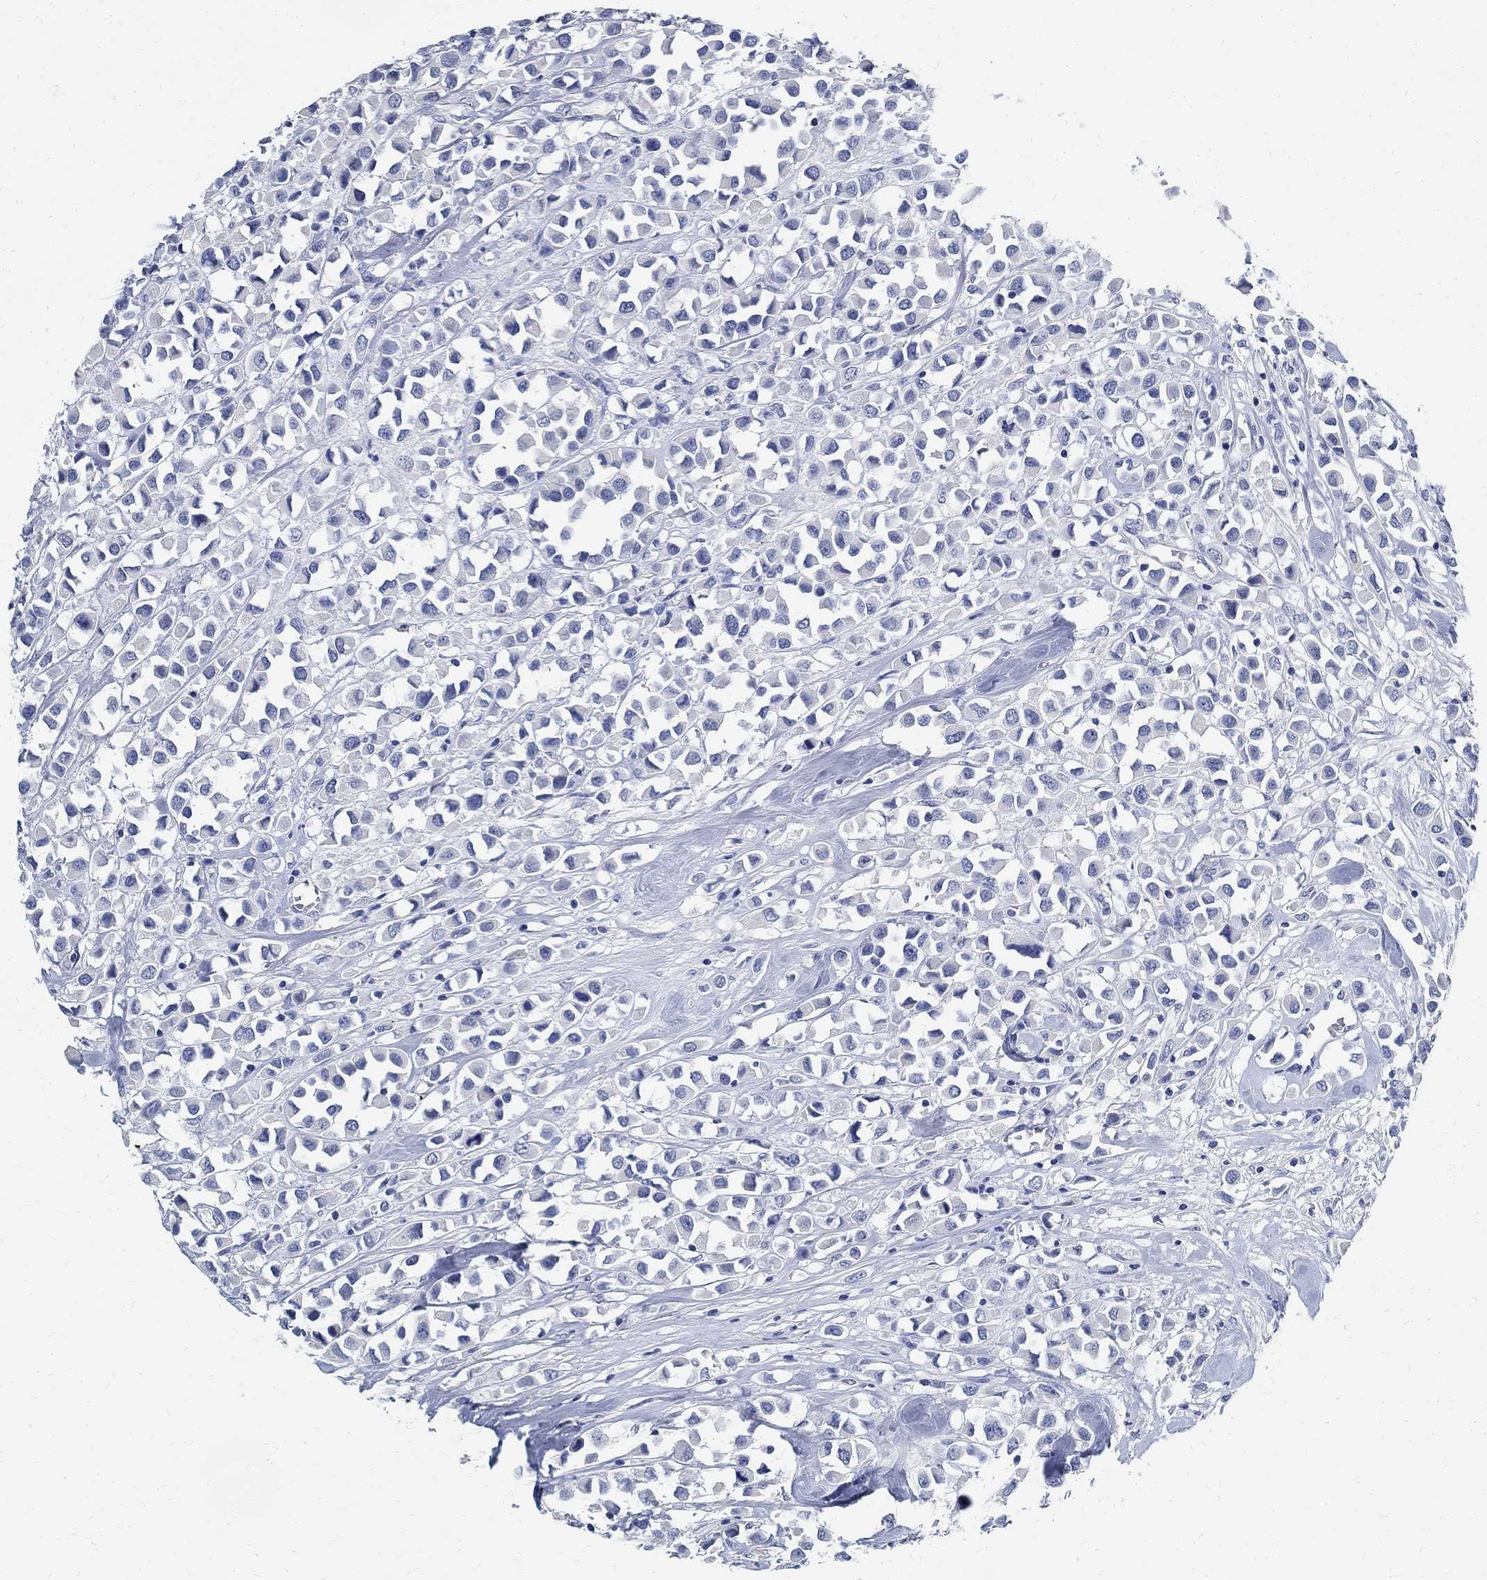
{"staining": {"intensity": "negative", "quantity": "none", "location": "none"}, "tissue": "breast cancer", "cell_type": "Tumor cells", "image_type": "cancer", "snomed": [{"axis": "morphology", "description": "Duct carcinoma"}, {"axis": "topography", "description": "Breast"}], "caption": "Tumor cells are negative for brown protein staining in breast invasive ductal carcinoma.", "gene": "PRX", "patient": {"sex": "female", "age": 61}}